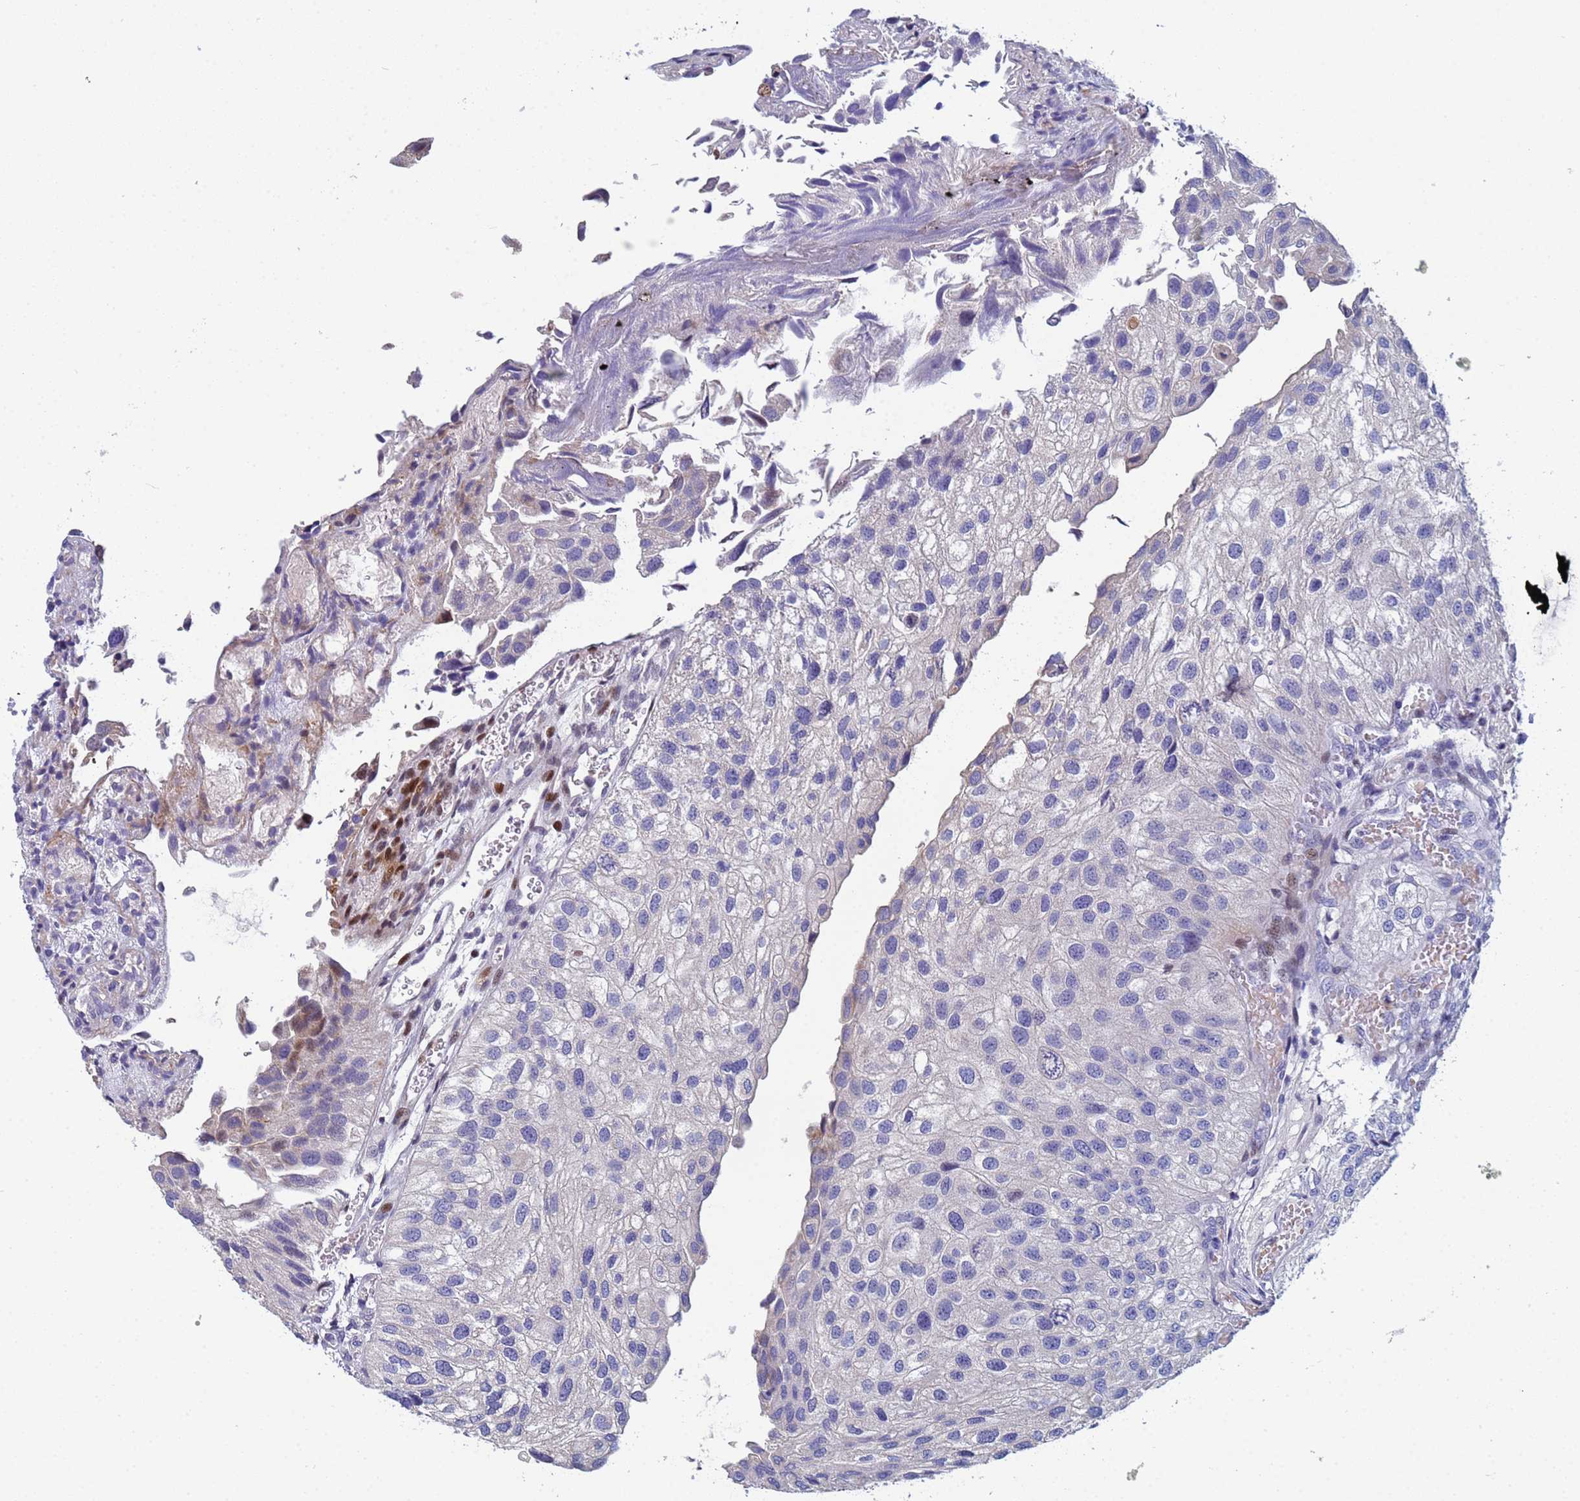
{"staining": {"intensity": "negative", "quantity": "none", "location": "none"}, "tissue": "urothelial cancer", "cell_type": "Tumor cells", "image_type": "cancer", "snomed": [{"axis": "morphology", "description": "Urothelial carcinoma, Low grade"}, {"axis": "topography", "description": "Urinary bladder"}], "caption": "High magnification brightfield microscopy of urothelial cancer stained with DAB (brown) and counterstained with hematoxylin (blue): tumor cells show no significant positivity.", "gene": "PPP6R1", "patient": {"sex": "female", "age": 89}}